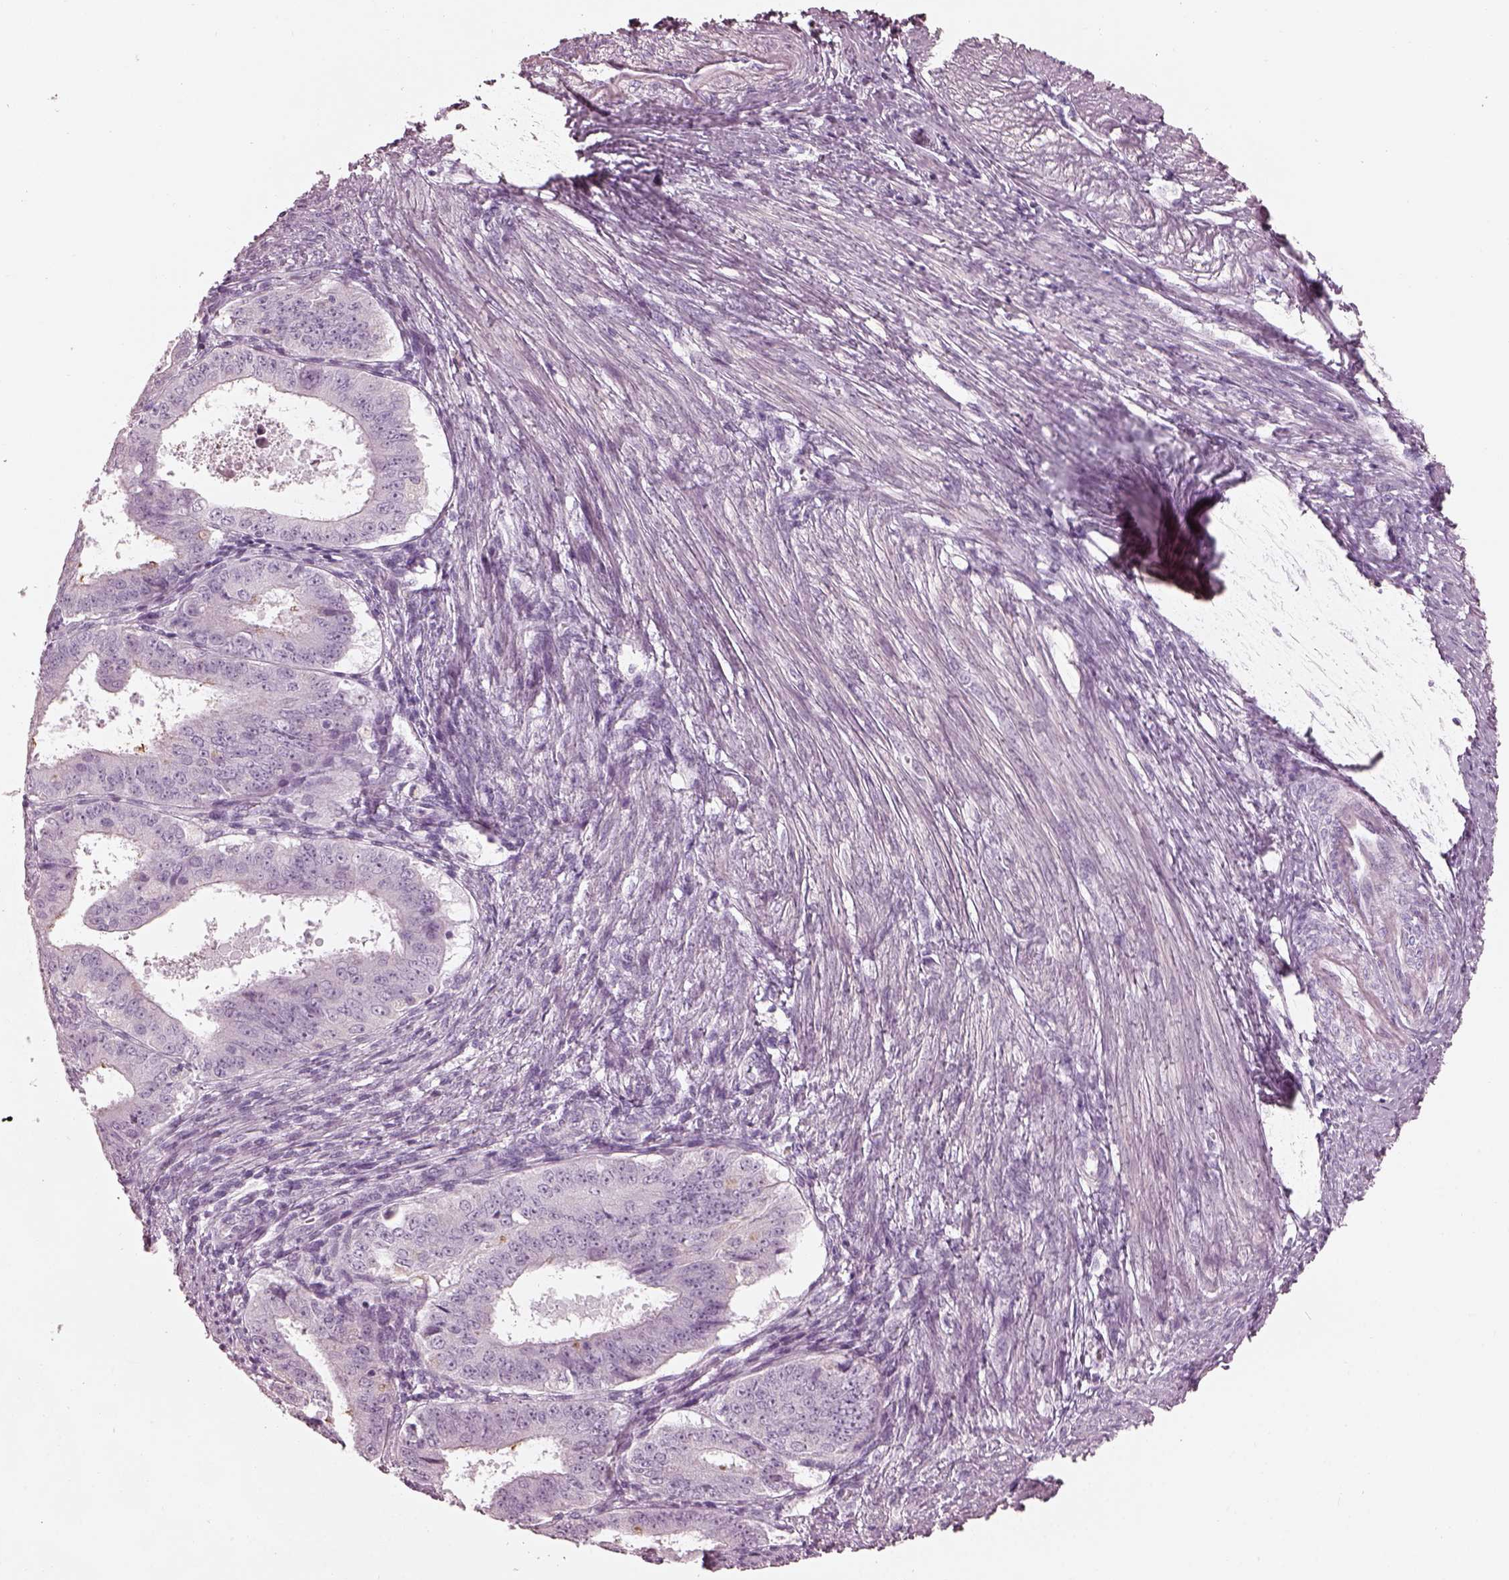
{"staining": {"intensity": "negative", "quantity": "none", "location": "none"}, "tissue": "ovarian cancer", "cell_type": "Tumor cells", "image_type": "cancer", "snomed": [{"axis": "morphology", "description": "Carcinoma, endometroid"}, {"axis": "topography", "description": "Ovary"}], "caption": "IHC photomicrograph of human ovarian cancer (endometroid carcinoma) stained for a protein (brown), which reveals no expression in tumor cells.", "gene": "RSPH9", "patient": {"sex": "female", "age": 42}}